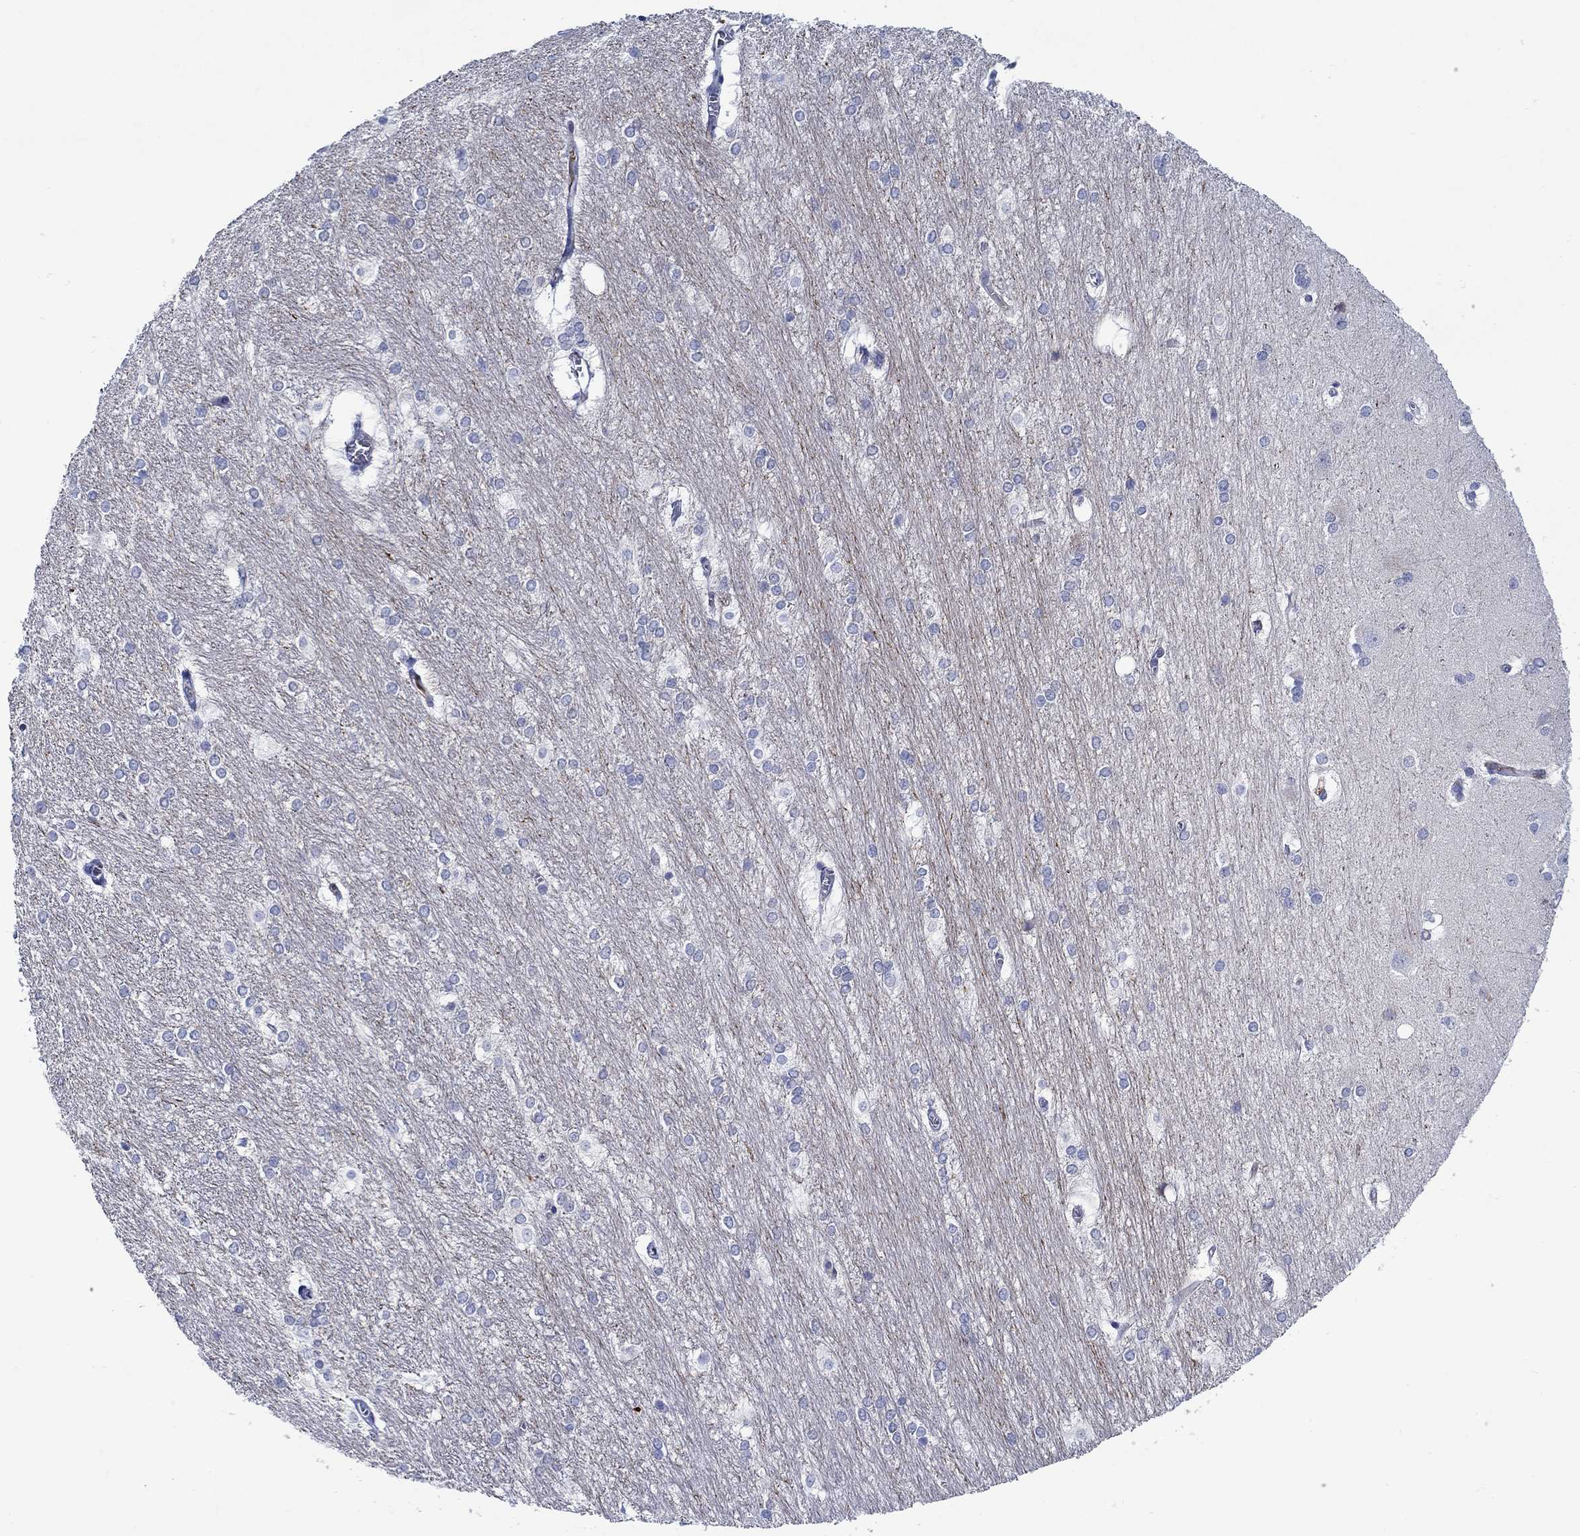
{"staining": {"intensity": "negative", "quantity": "none", "location": "none"}, "tissue": "hippocampus", "cell_type": "Glial cells", "image_type": "normal", "snomed": [{"axis": "morphology", "description": "Normal tissue, NOS"}, {"axis": "topography", "description": "Cerebral cortex"}, {"axis": "topography", "description": "Hippocampus"}], "caption": "DAB immunohistochemical staining of normal human hippocampus exhibits no significant positivity in glial cells.", "gene": "MC2R", "patient": {"sex": "female", "age": 19}}